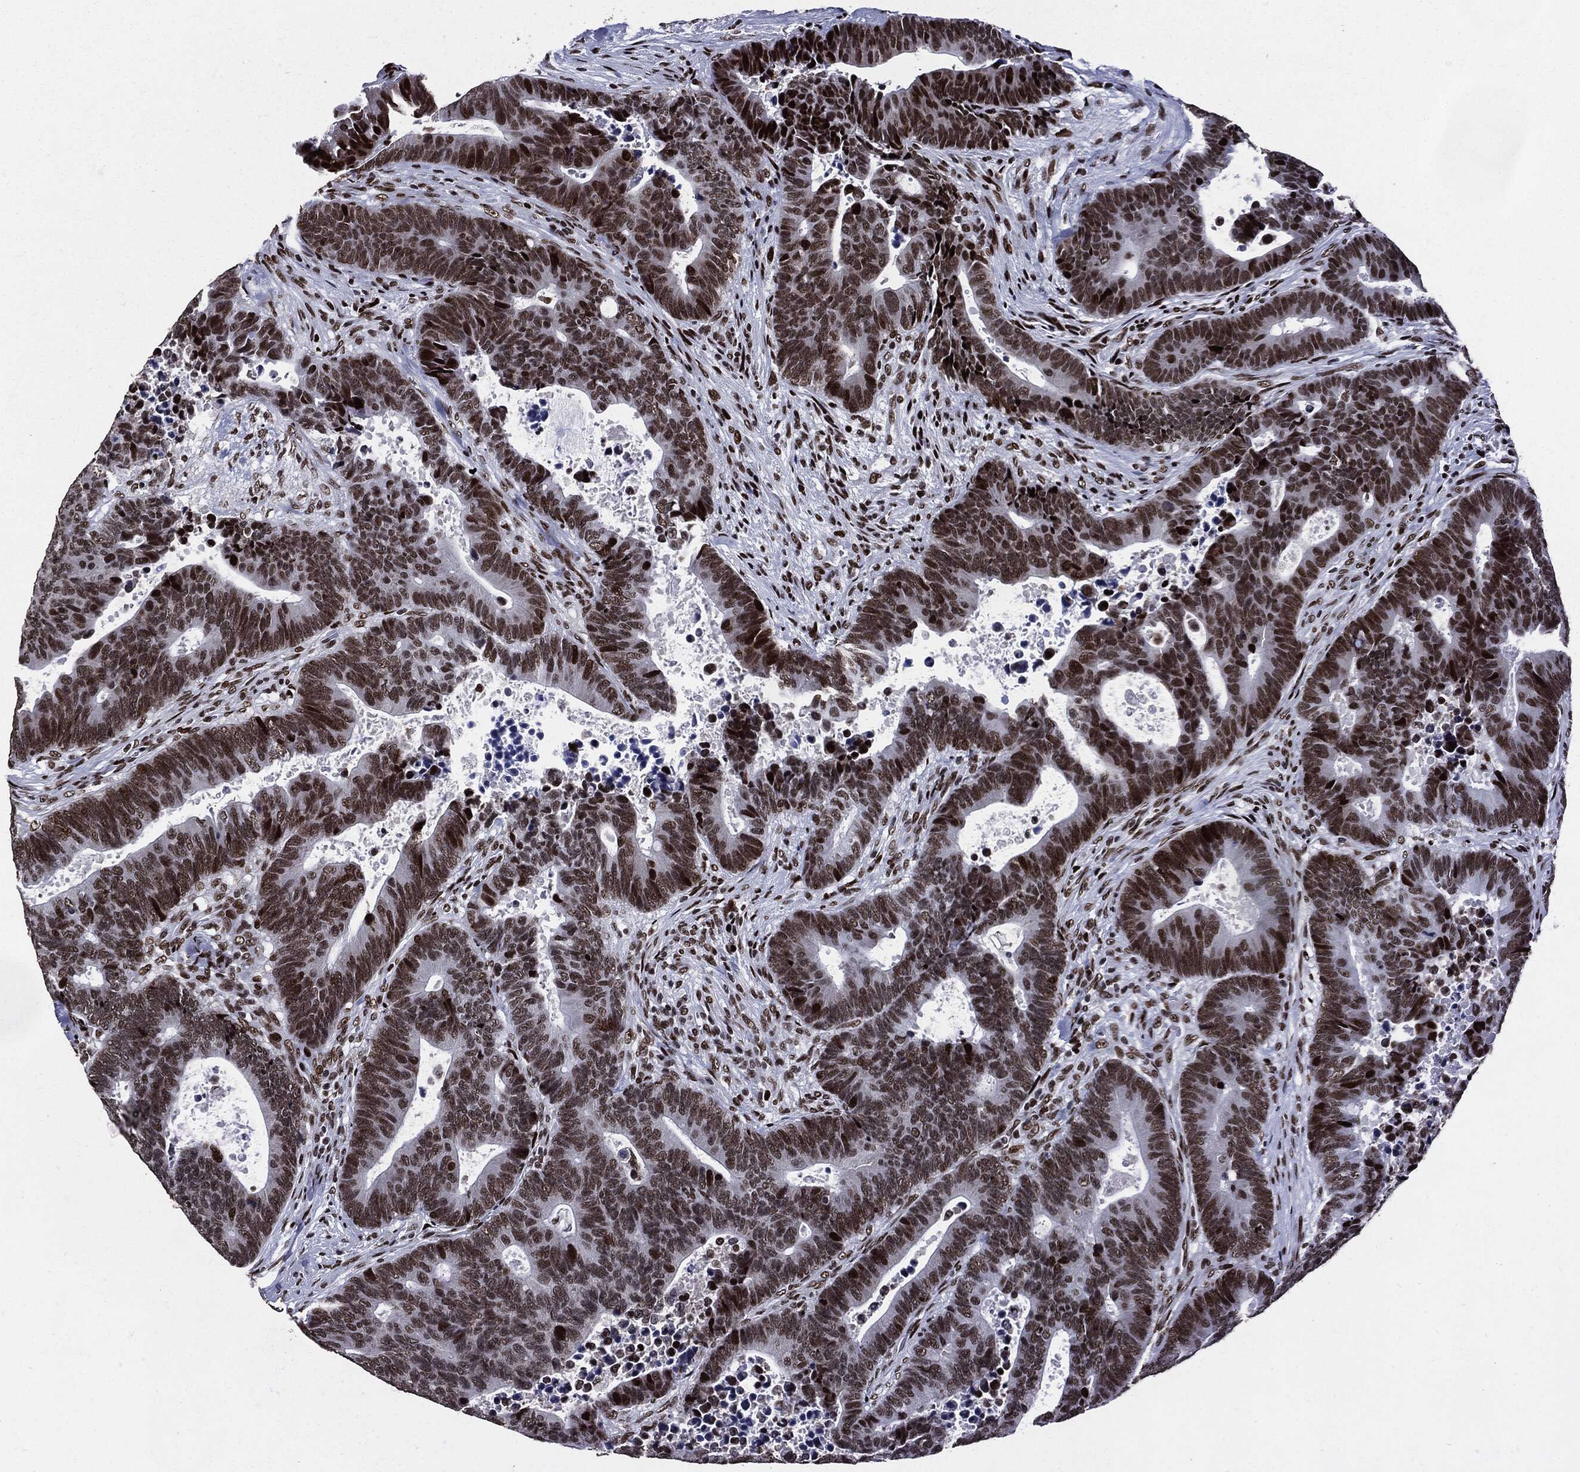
{"staining": {"intensity": "strong", "quantity": "25%-75%", "location": "nuclear"}, "tissue": "colorectal cancer", "cell_type": "Tumor cells", "image_type": "cancer", "snomed": [{"axis": "morphology", "description": "Adenocarcinoma, NOS"}, {"axis": "topography", "description": "Colon"}], "caption": "An image of colorectal cancer stained for a protein shows strong nuclear brown staining in tumor cells. Using DAB (brown) and hematoxylin (blue) stains, captured at high magnification using brightfield microscopy.", "gene": "ZFP91", "patient": {"sex": "male", "age": 75}}